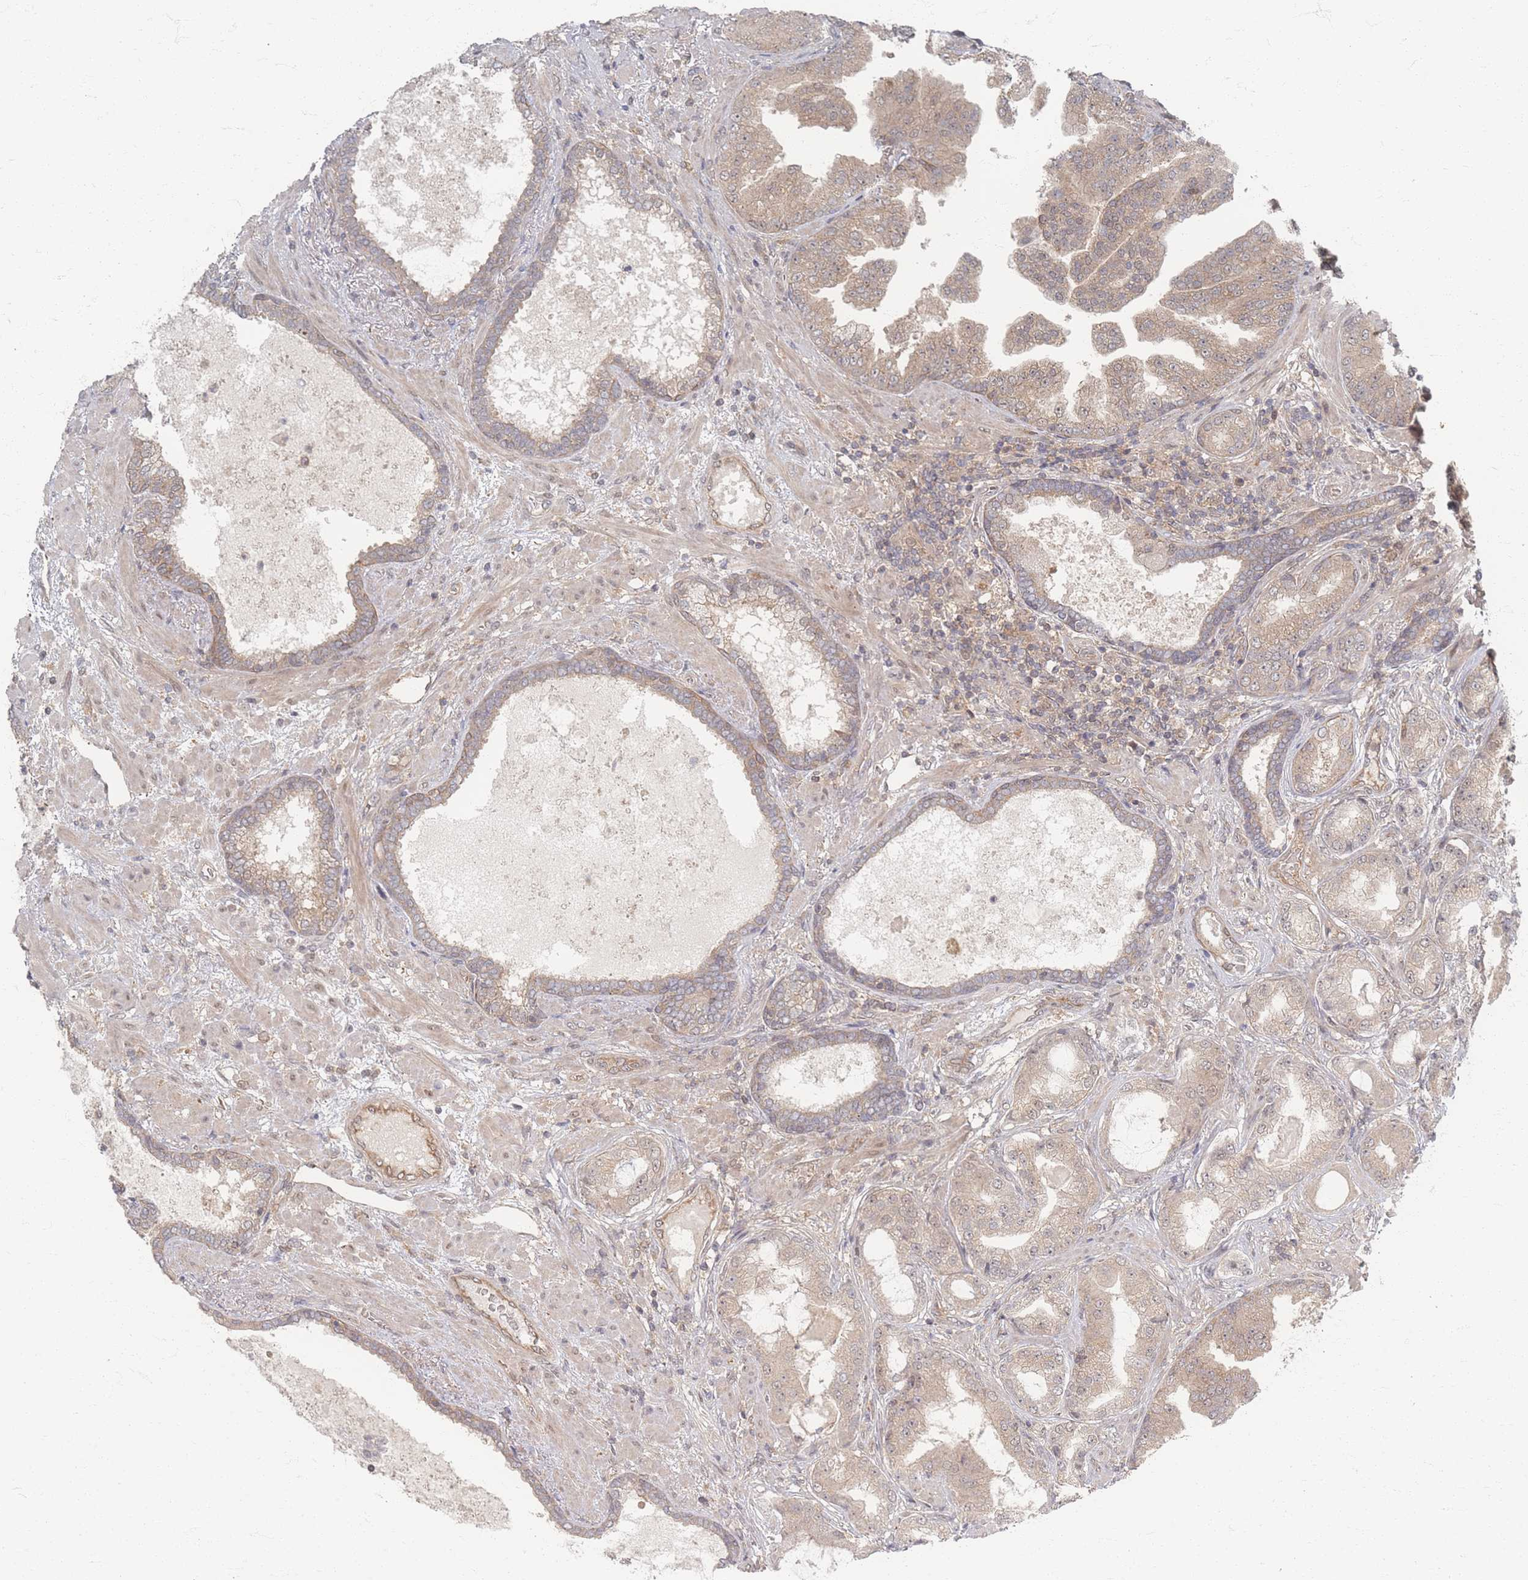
{"staining": {"intensity": "weak", "quantity": ">75%", "location": "cytoplasmic/membranous"}, "tissue": "prostate cancer", "cell_type": "Tumor cells", "image_type": "cancer", "snomed": [{"axis": "morphology", "description": "Adenocarcinoma, High grade"}, {"axis": "topography", "description": "Prostate"}], "caption": "Prostate cancer (high-grade adenocarcinoma) stained with DAB (3,3'-diaminobenzidine) IHC demonstrates low levels of weak cytoplasmic/membranous expression in approximately >75% of tumor cells. (Brightfield microscopy of DAB IHC at high magnification).", "gene": "PSMD9", "patient": {"sex": "male", "age": 68}}